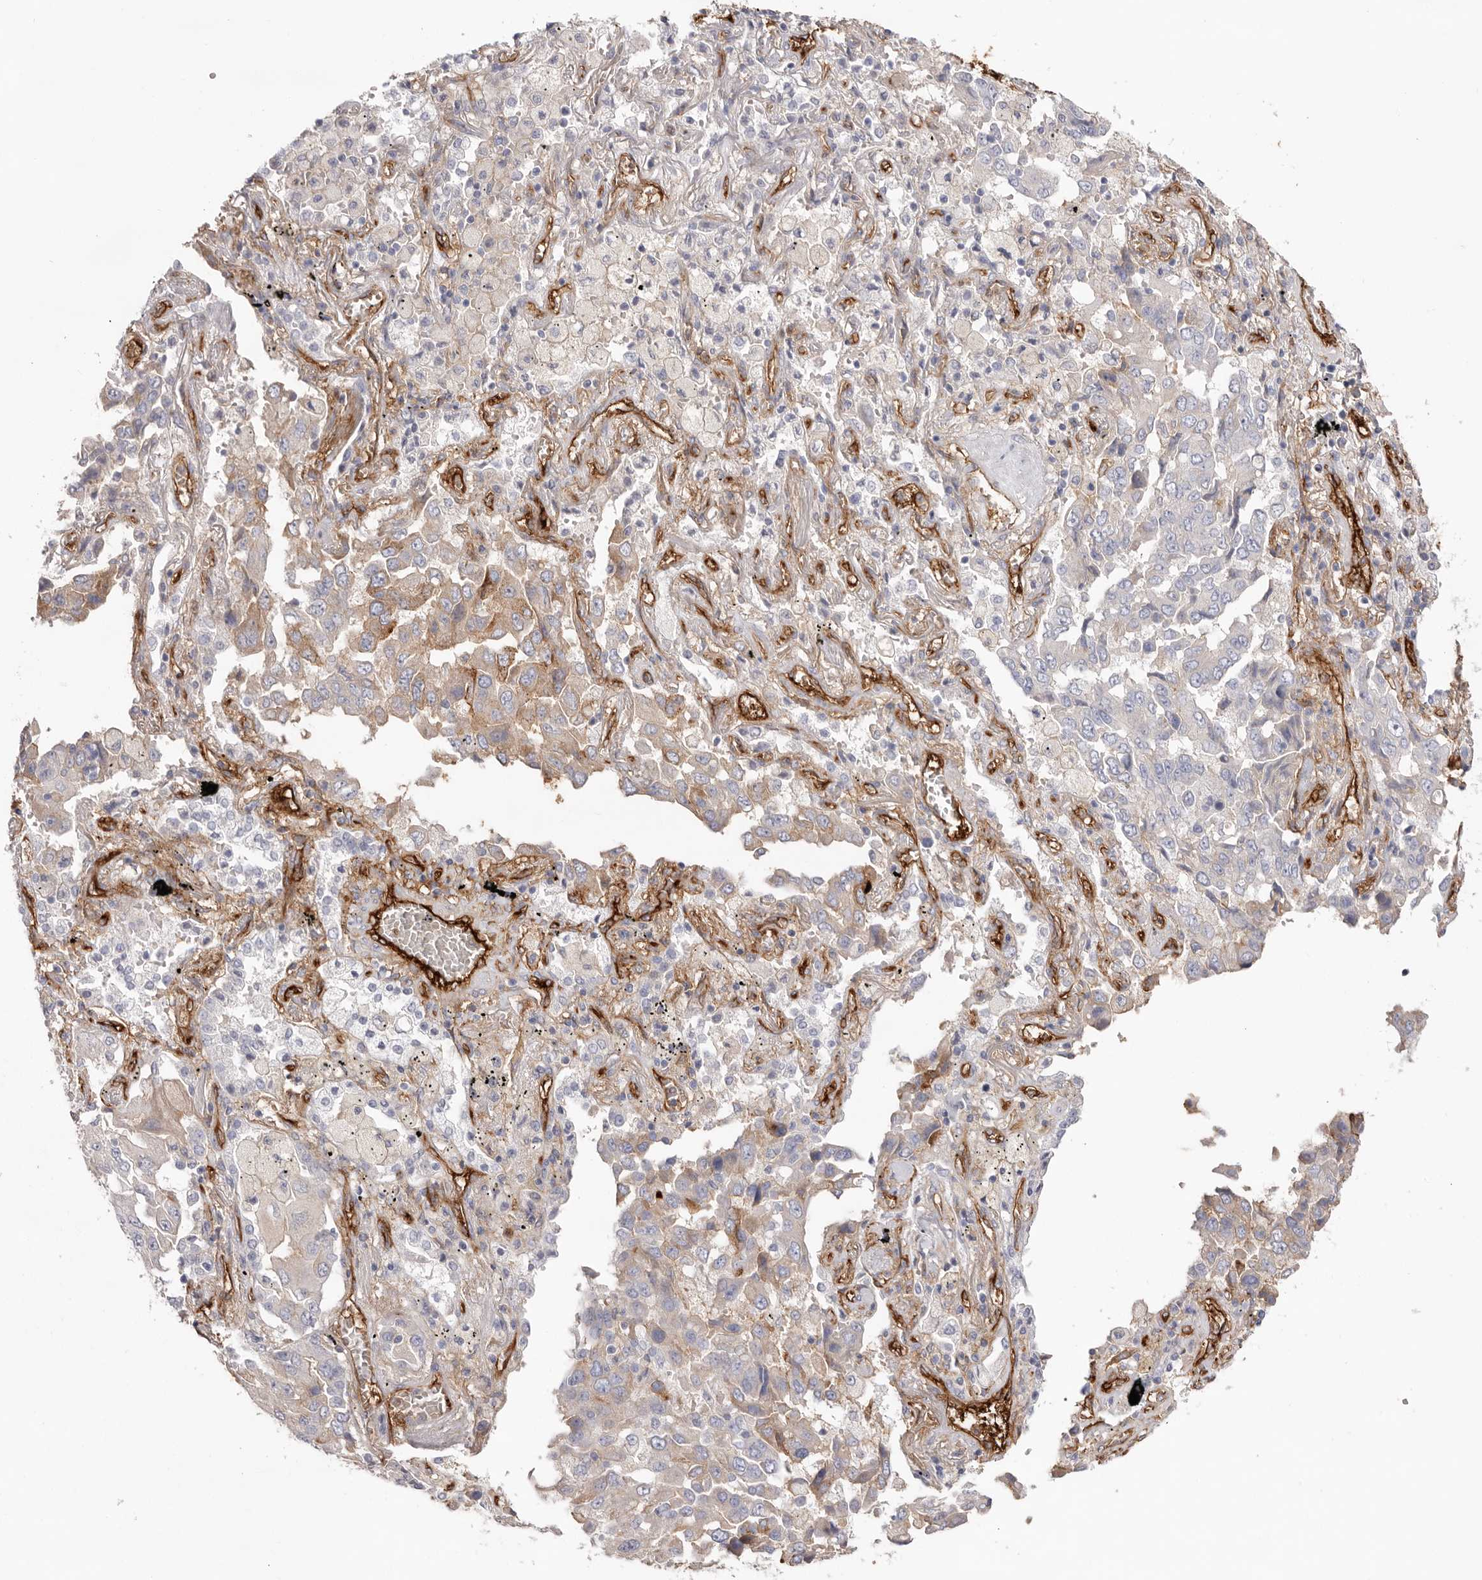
{"staining": {"intensity": "moderate", "quantity": "<25%", "location": "cytoplasmic/membranous"}, "tissue": "lung cancer", "cell_type": "Tumor cells", "image_type": "cancer", "snomed": [{"axis": "morphology", "description": "Adenocarcinoma, NOS"}, {"axis": "topography", "description": "Lung"}], "caption": "Human lung cancer stained with a protein marker exhibits moderate staining in tumor cells.", "gene": "LRRC66", "patient": {"sex": "female", "age": 65}}